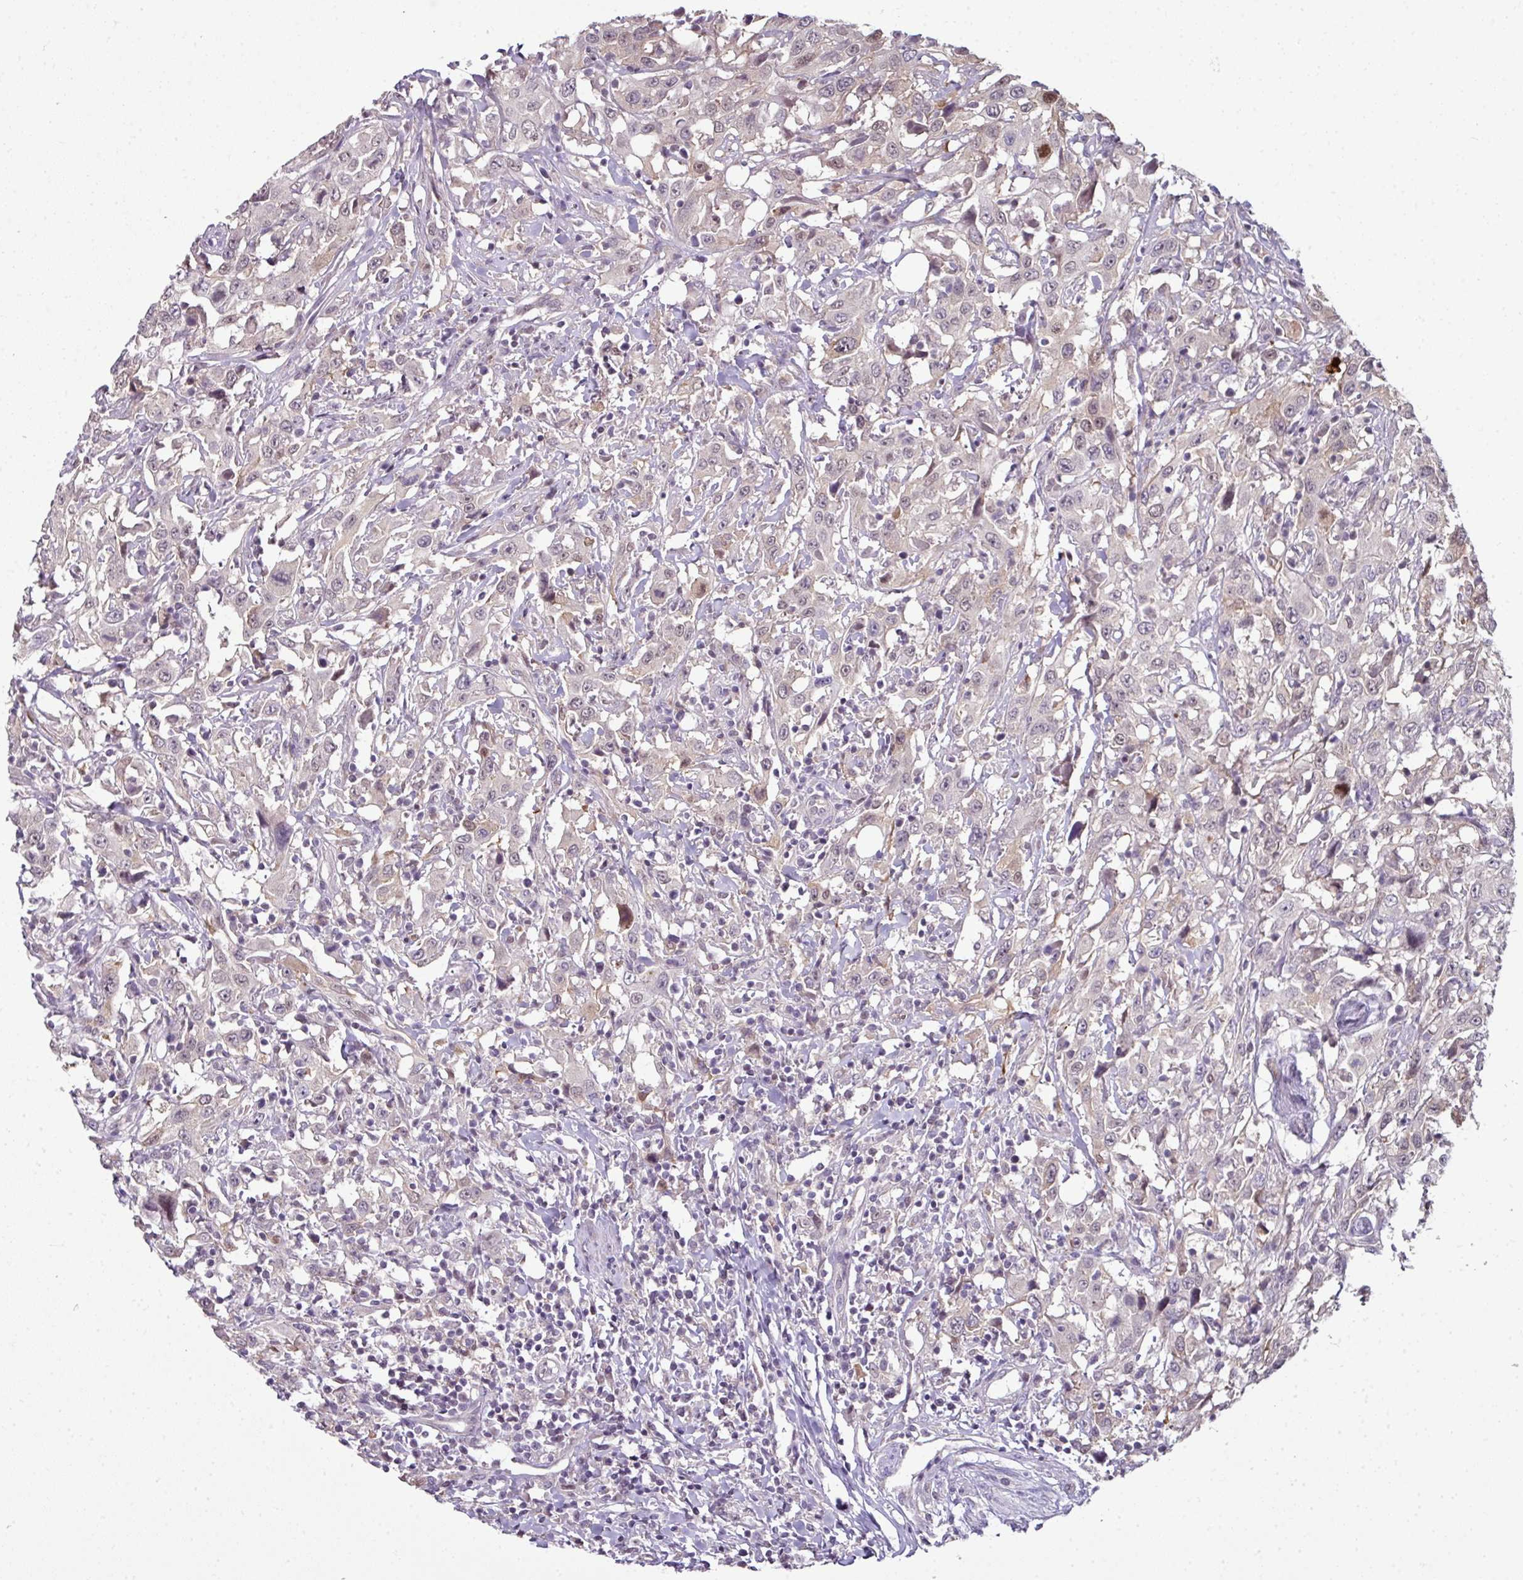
{"staining": {"intensity": "moderate", "quantity": "<25%", "location": "nuclear"}, "tissue": "urothelial cancer", "cell_type": "Tumor cells", "image_type": "cancer", "snomed": [{"axis": "morphology", "description": "Urothelial carcinoma, High grade"}, {"axis": "topography", "description": "Urinary bladder"}], "caption": "This histopathology image exhibits high-grade urothelial carcinoma stained with immunohistochemistry (IHC) to label a protein in brown. The nuclear of tumor cells show moderate positivity for the protein. Nuclei are counter-stained blue.", "gene": "C19orf33", "patient": {"sex": "male", "age": 61}}